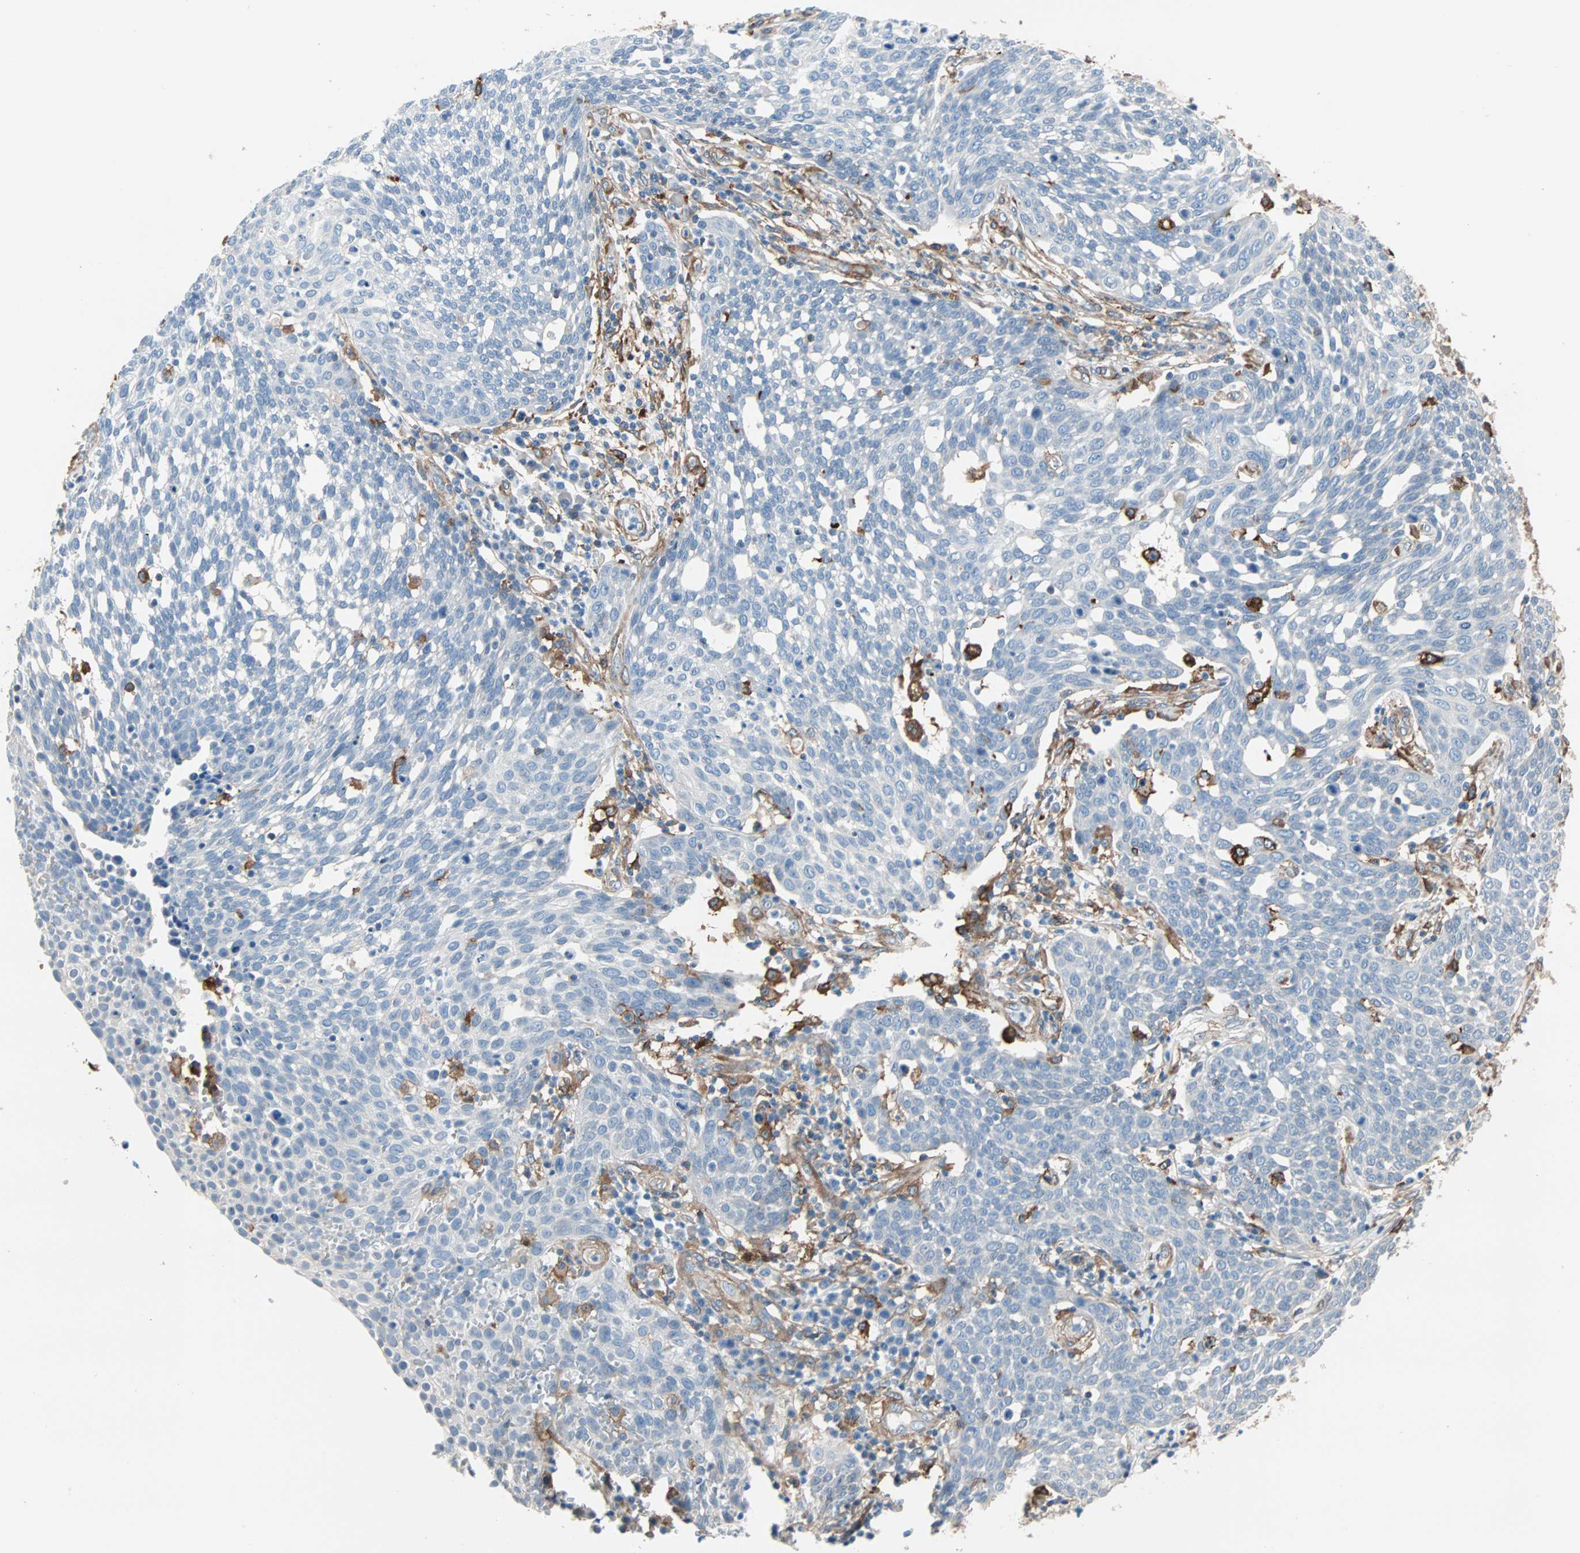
{"staining": {"intensity": "negative", "quantity": "none", "location": "none"}, "tissue": "cervical cancer", "cell_type": "Tumor cells", "image_type": "cancer", "snomed": [{"axis": "morphology", "description": "Squamous cell carcinoma, NOS"}, {"axis": "topography", "description": "Cervix"}], "caption": "Immunohistochemical staining of human cervical cancer displays no significant positivity in tumor cells.", "gene": "EPB41L2", "patient": {"sex": "female", "age": 34}}